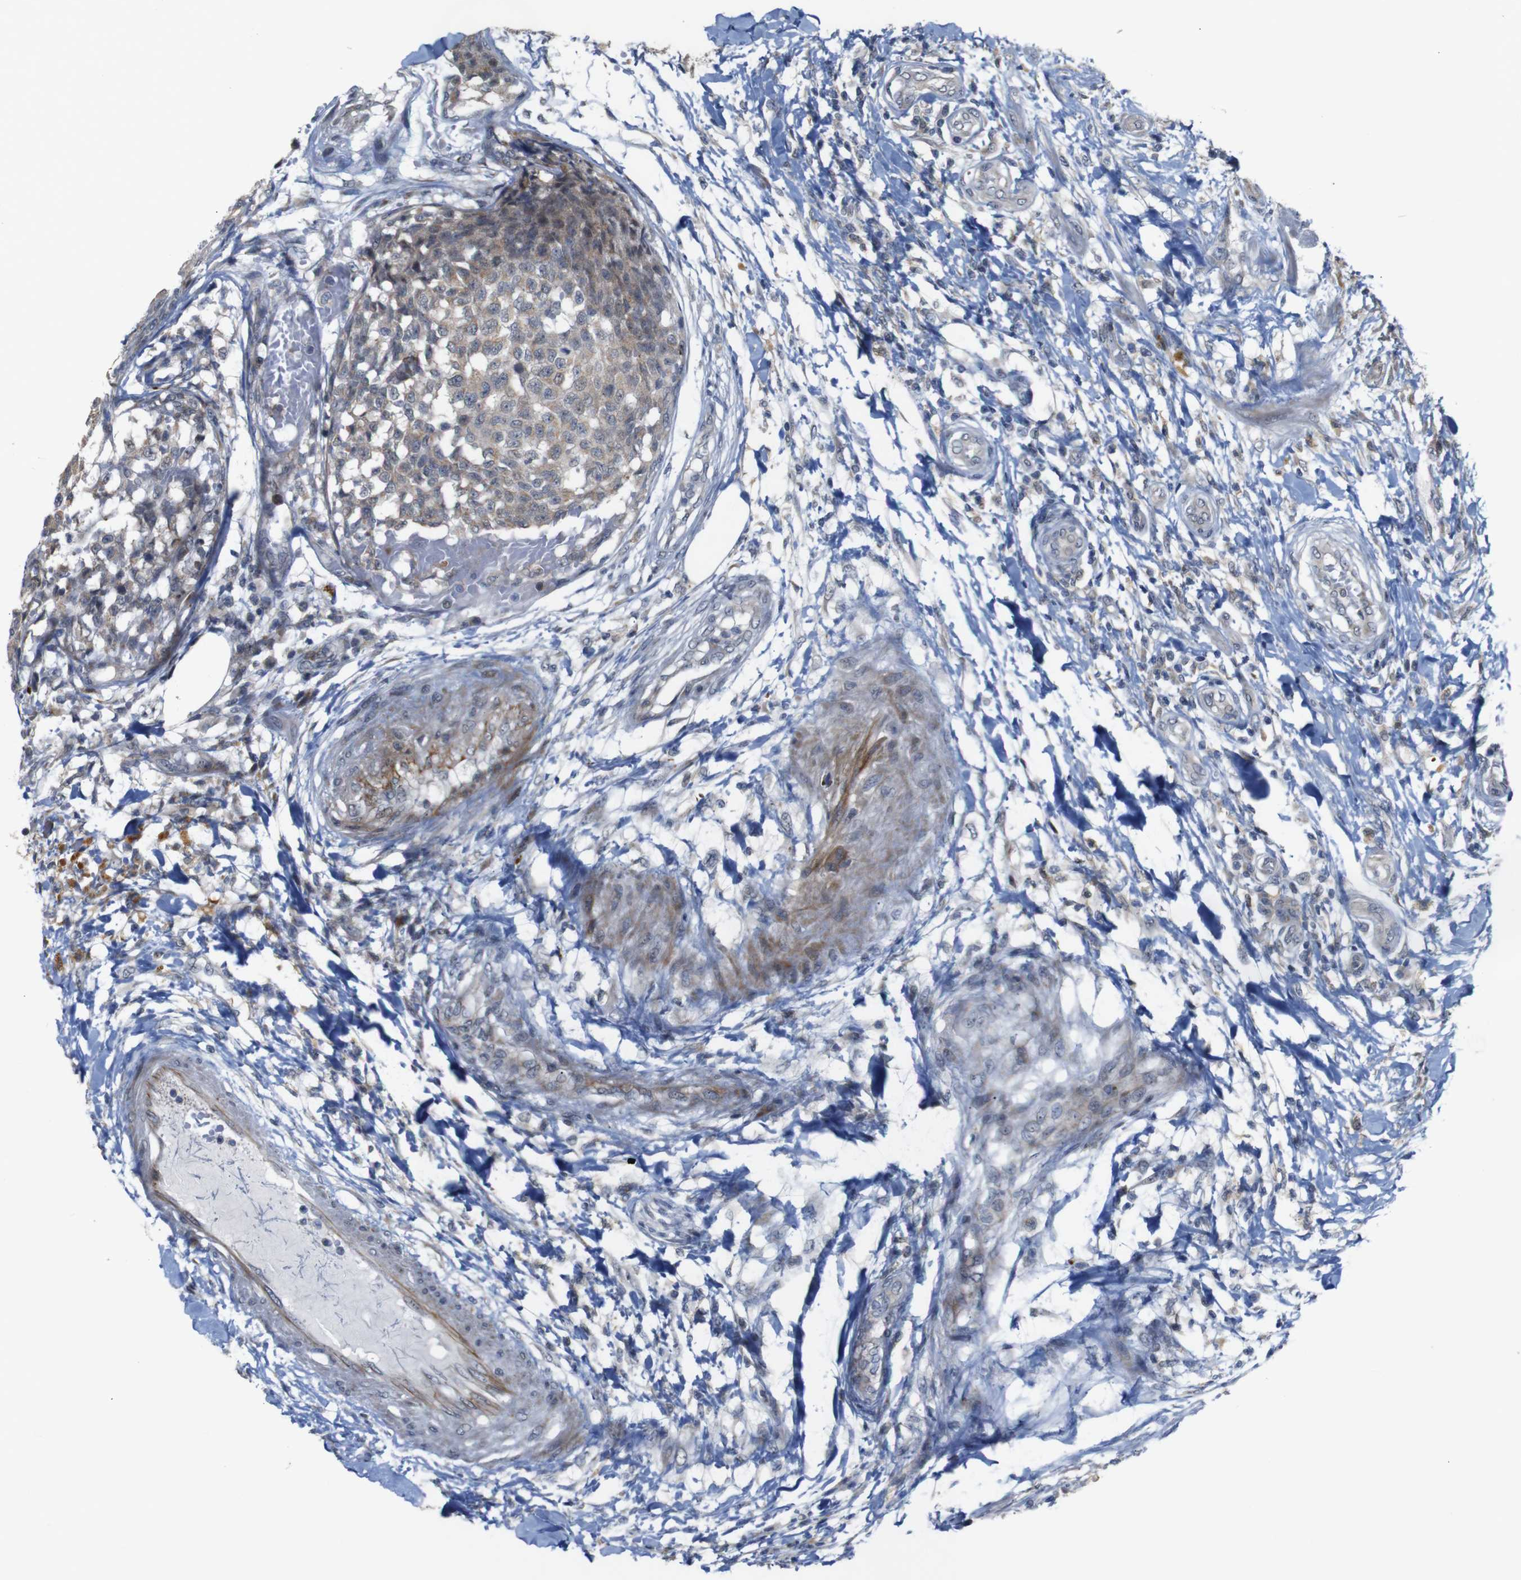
{"staining": {"intensity": "weak", "quantity": ">75%", "location": "cytoplasmic/membranous"}, "tissue": "testis cancer", "cell_type": "Tumor cells", "image_type": "cancer", "snomed": [{"axis": "morphology", "description": "Seminoma, NOS"}, {"axis": "topography", "description": "Testis"}], "caption": "IHC histopathology image of neoplastic tissue: human testis cancer (seminoma) stained using immunohistochemistry (IHC) shows low levels of weak protein expression localized specifically in the cytoplasmic/membranous of tumor cells, appearing as a cytoplasmic/membranous brown color.", "gene": "ATP7B", "patient": {"sex": "male", "age": 59}}